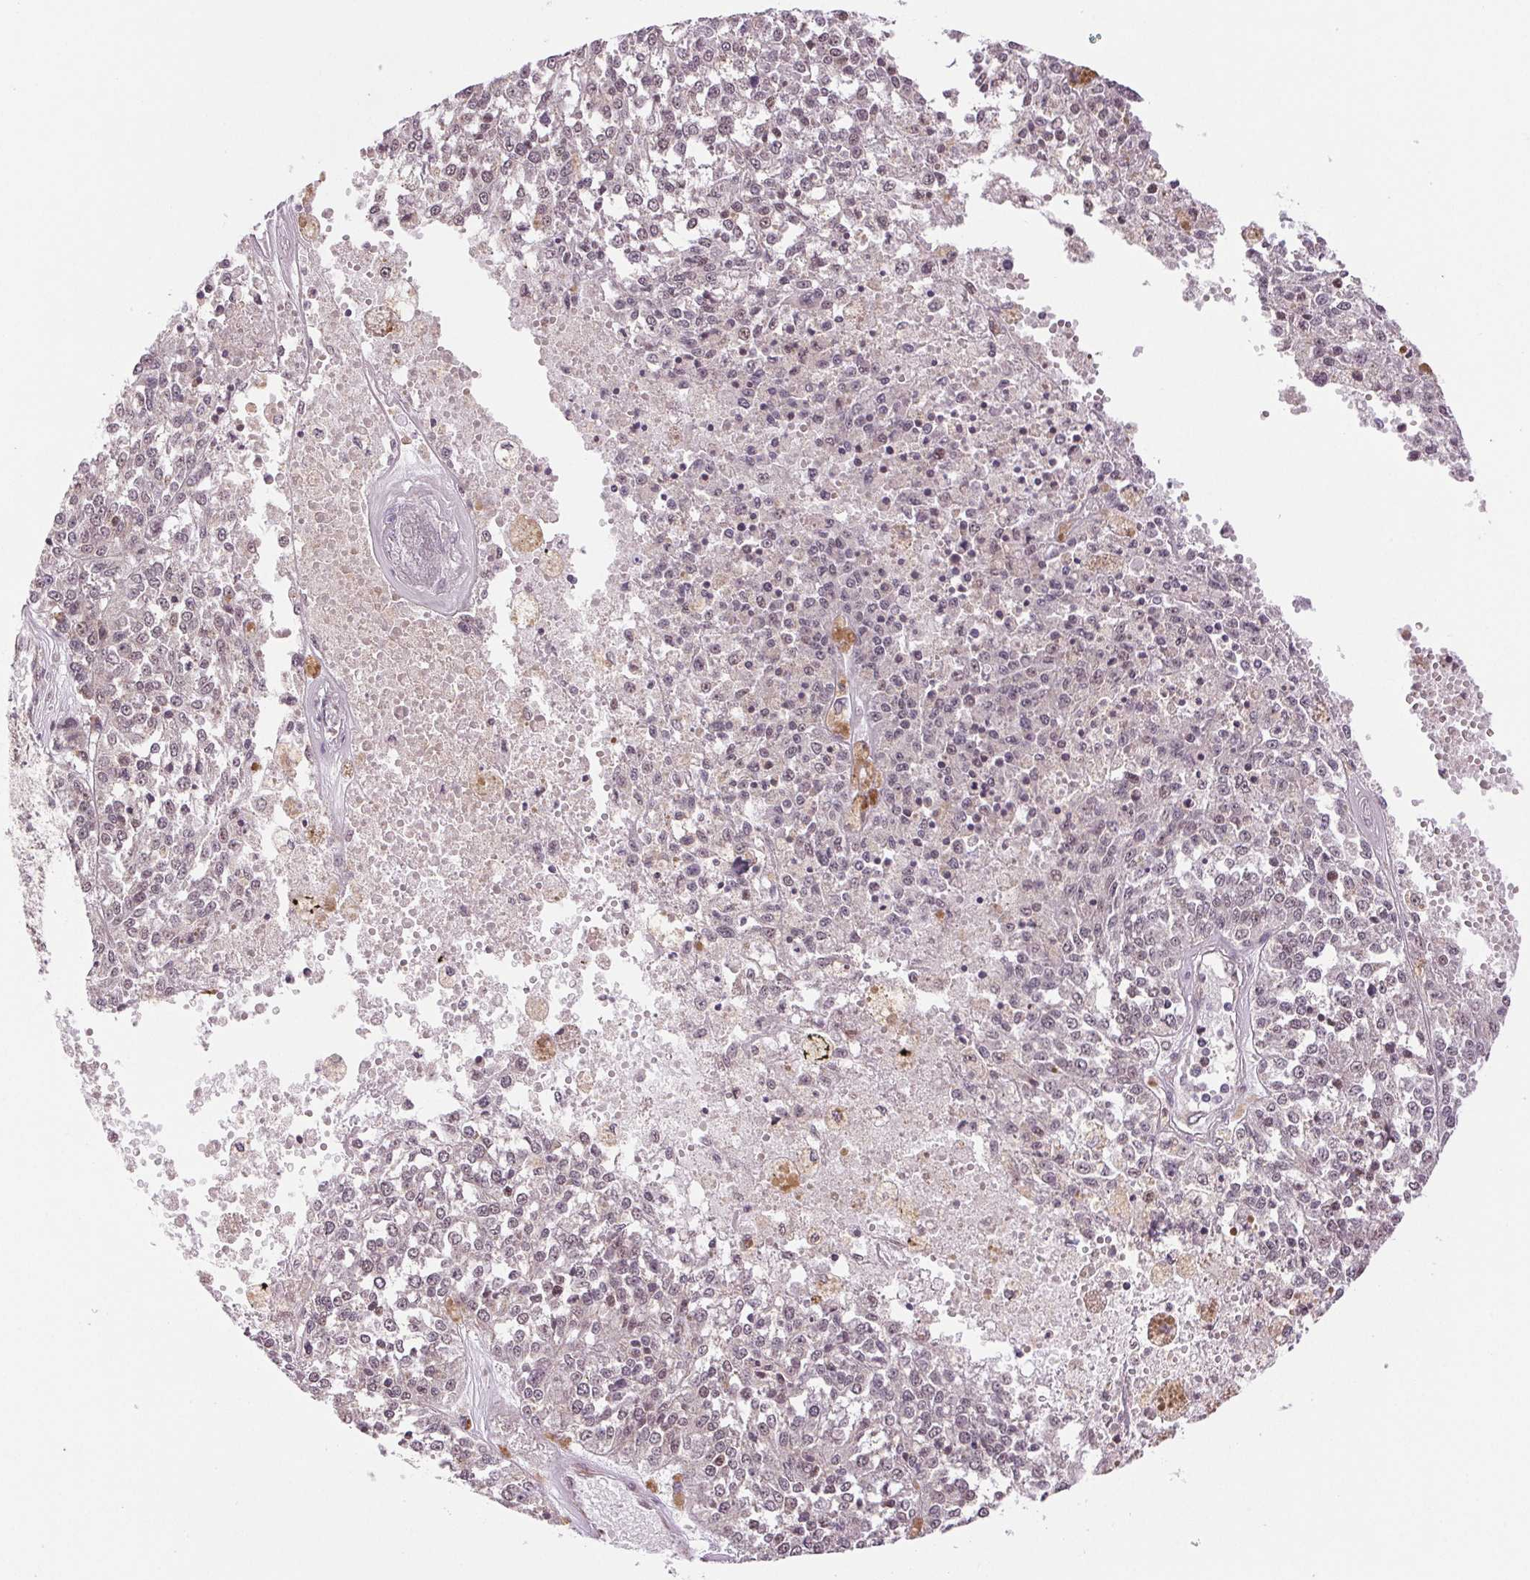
{"staining": {"intensity": "negative", "quantity": "none", "location": "none"}, "tissue": "melanoma", "cell_type": "Tumor cells", "image_type": "cancer", "snomed": [{"axis": "morphology", "description": "Malignant melanoma, Metastatic site"}, {"axis": "topography", "description": "Lymph node"}], "caption": "Tumor cells are negative for protein expression in human malignant melanoma (metastatic site).", "gene": "GRHL3", "patient": {"sex": "female", "age": 64}}